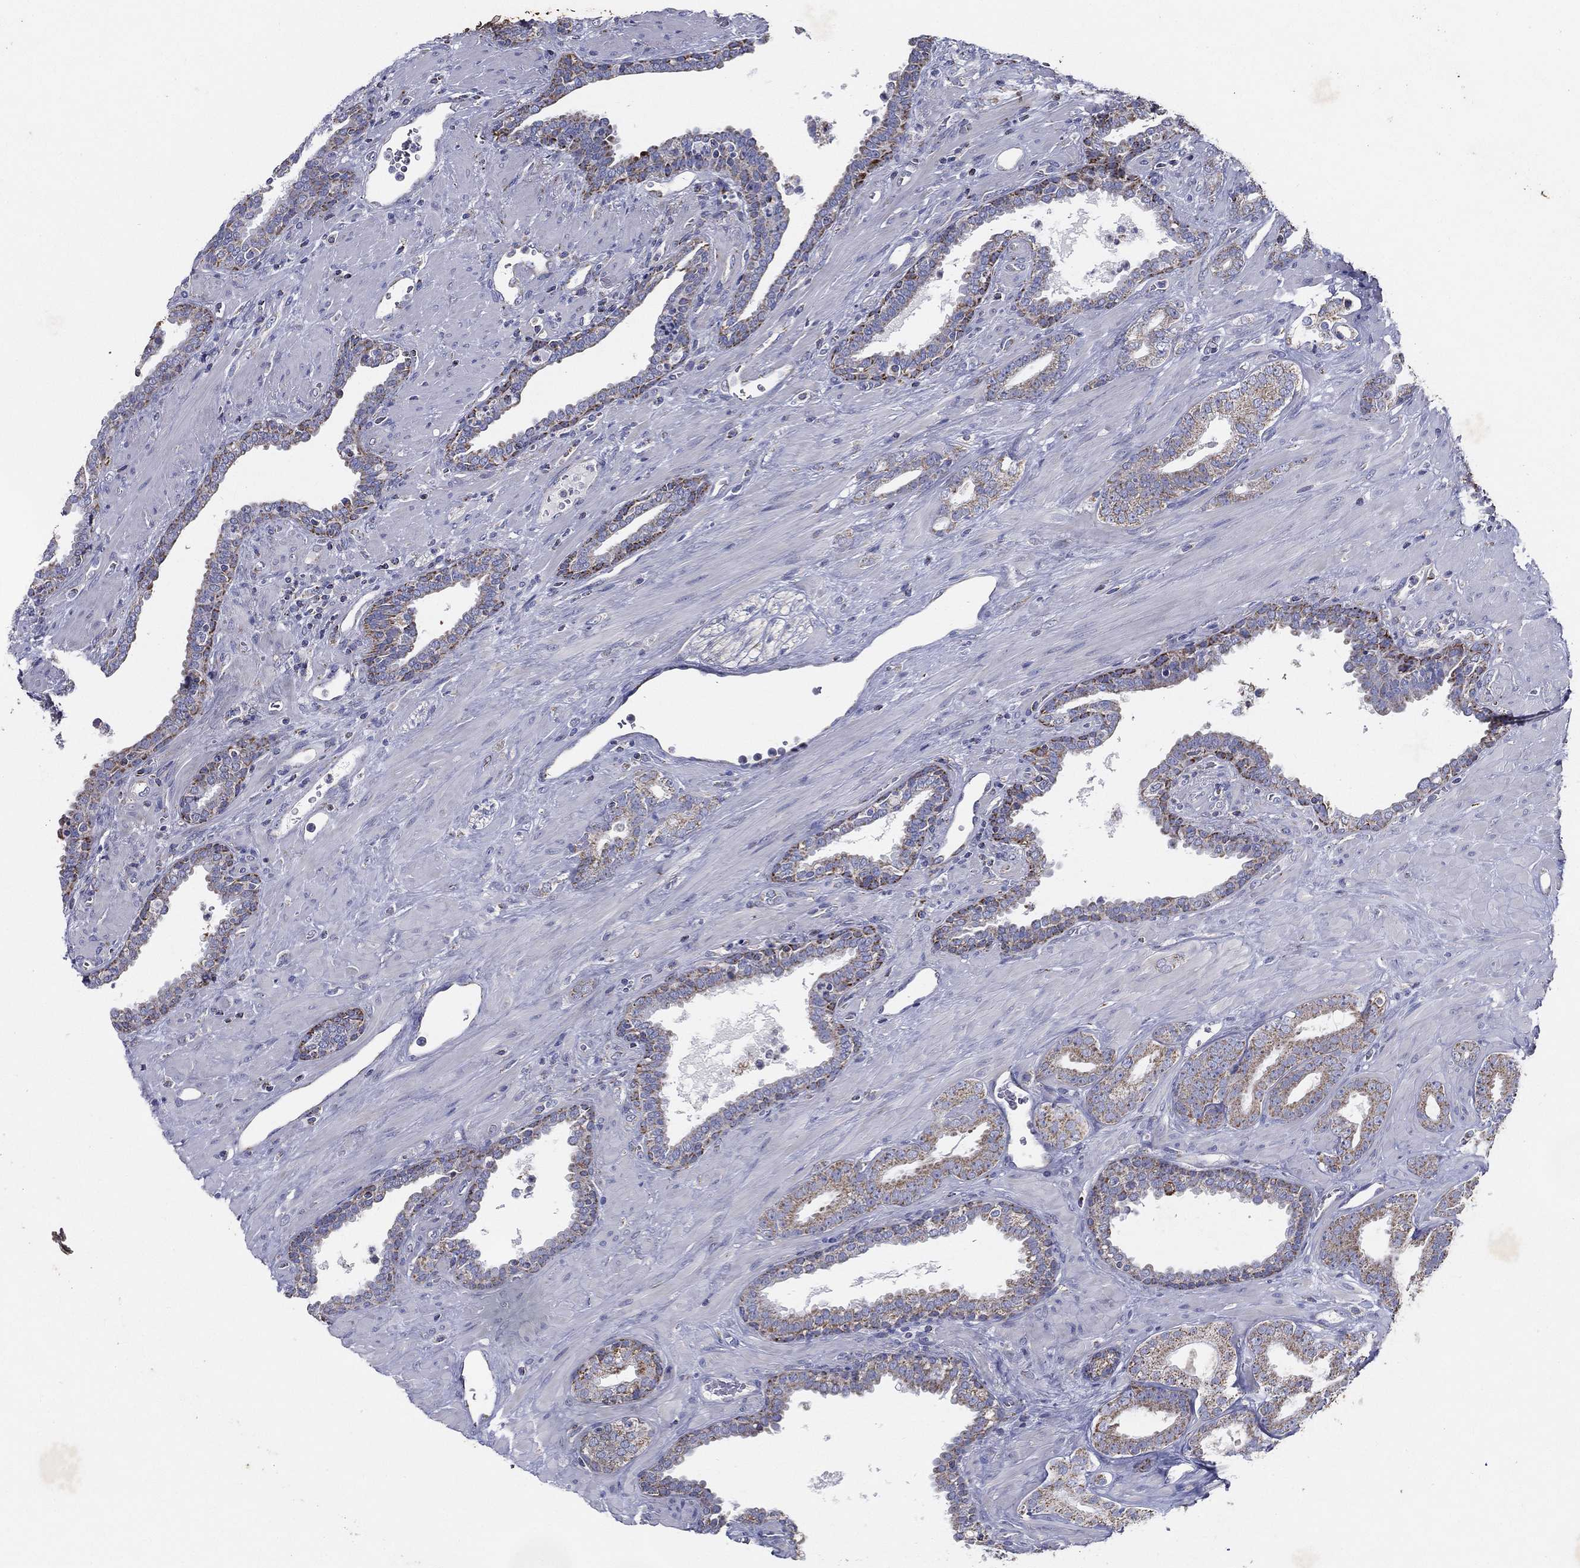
{"staining": {"intensity": "moderate", "quantity": "<25%", "location": "cytoplasmic/membranous"}, "tissue": "prostate cancer", "cell_type": "Tumor cells", "image_type": "cancer", "snomed": [{"axis": "morphology", "description": "Adenocarcinoma, Low grade"}, {"axis": "topography", "description": "Prostate"}], "caption": "Human prostate cancer (low-grade adenocarcinoma) stained for a protein (brown) reveals moderate cytoplasmic/membranous positive expression in approximately <25% of tumor cells.", "gene": "SFXN1", "patient": {"sex": "male", "age": 61}}